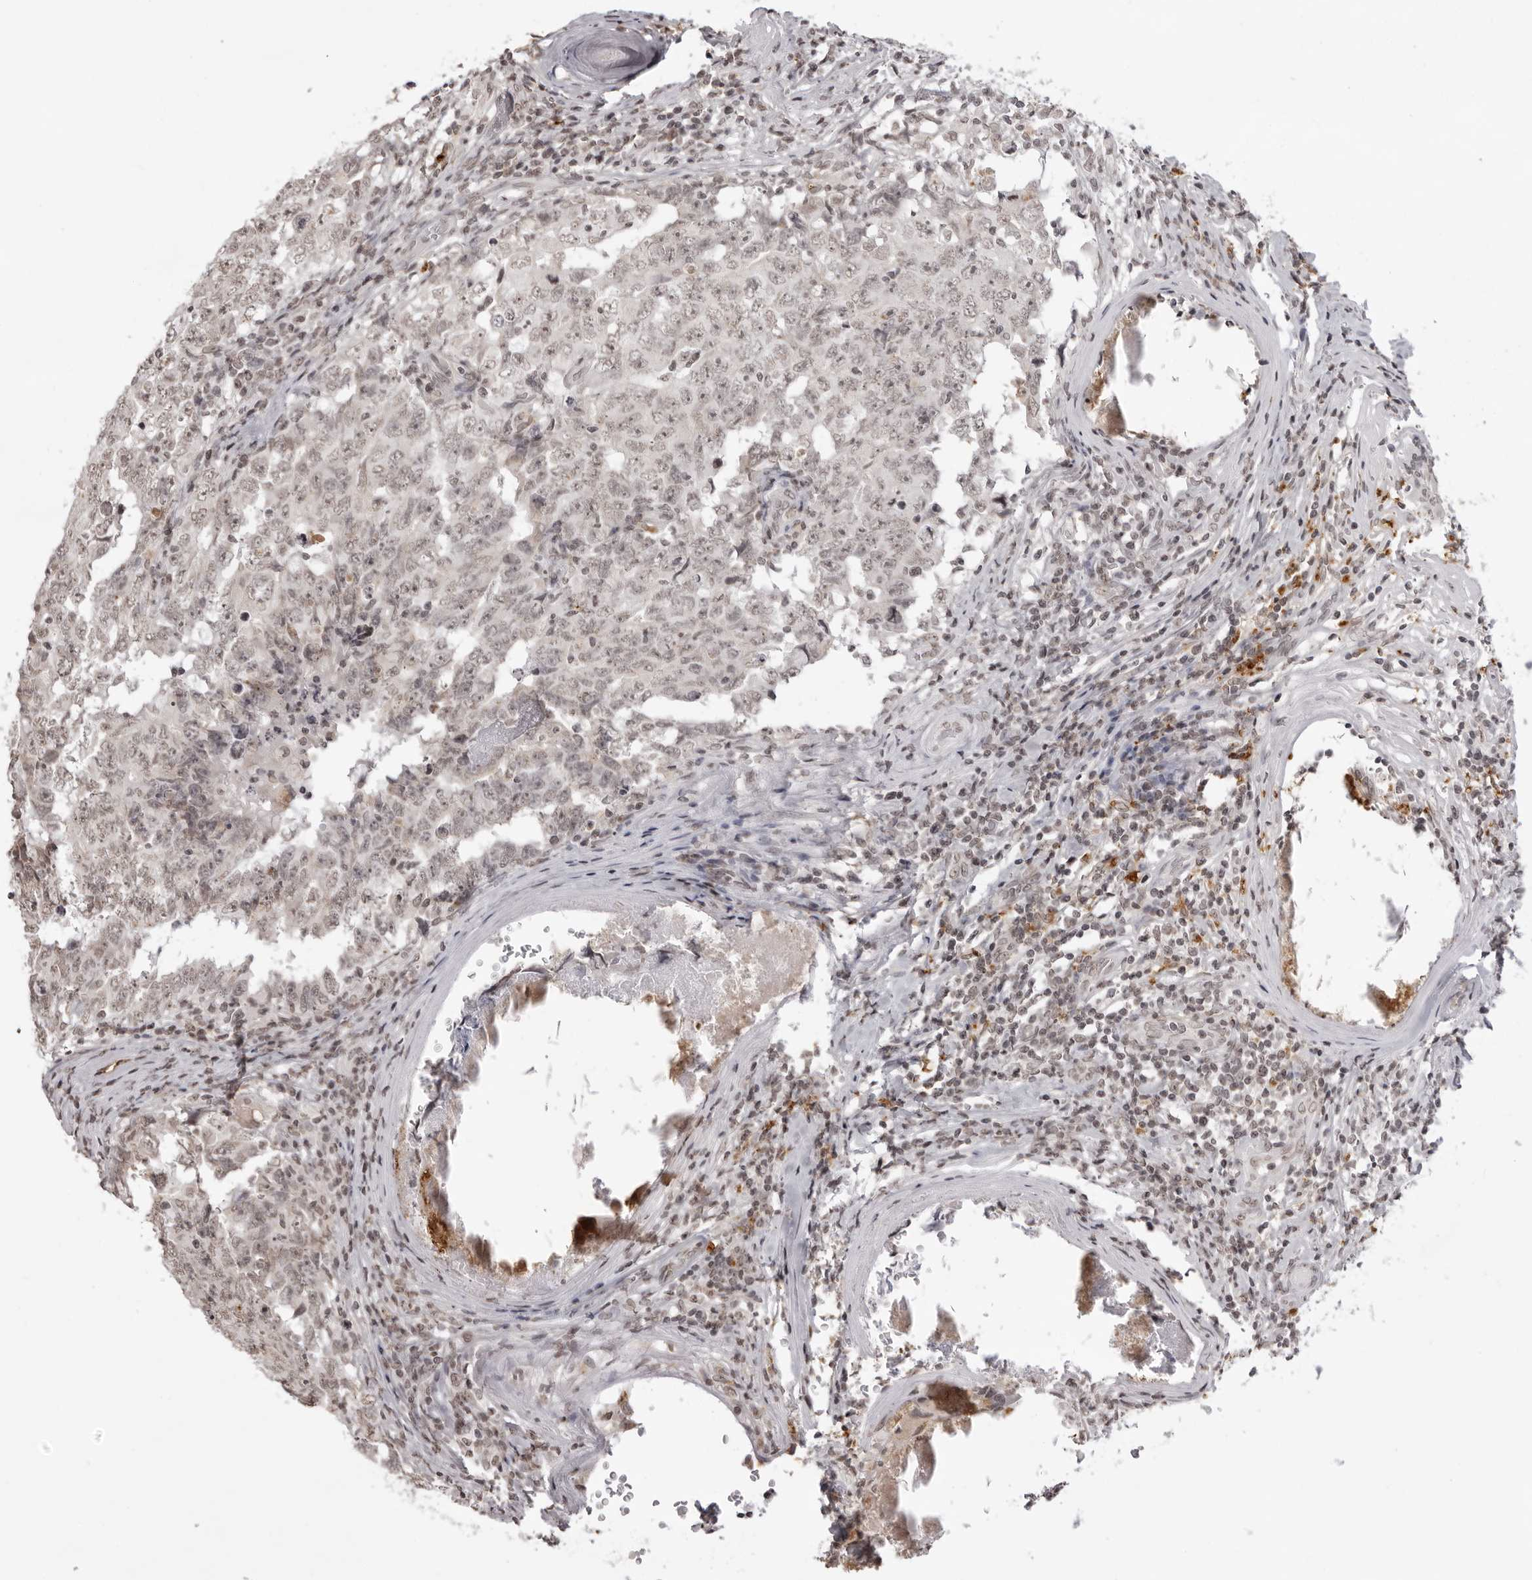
{"staining": {"intensity": "weak", "quantity": "25%-75%", "location": "nuclear"}, "tissue": "testis cancer", "cell_type": "Tumor cells", "image_type": "cancer", "snomed": [{"axis": "morphology", "description": "Carcinoma, Embryonal, NOS"}, {"axis": "topography", "description": "Testis"}], "caption": "Tumor cells show weak nuclear positivity in about 25%-75% of cells in testis cancer. The protein is stained brown, and the nuclei are stained in blue (DAB IHC with brightfield microscopy, high magnification).", "gene": "NTM", "patient": {"sex": "male", "age": 26}}